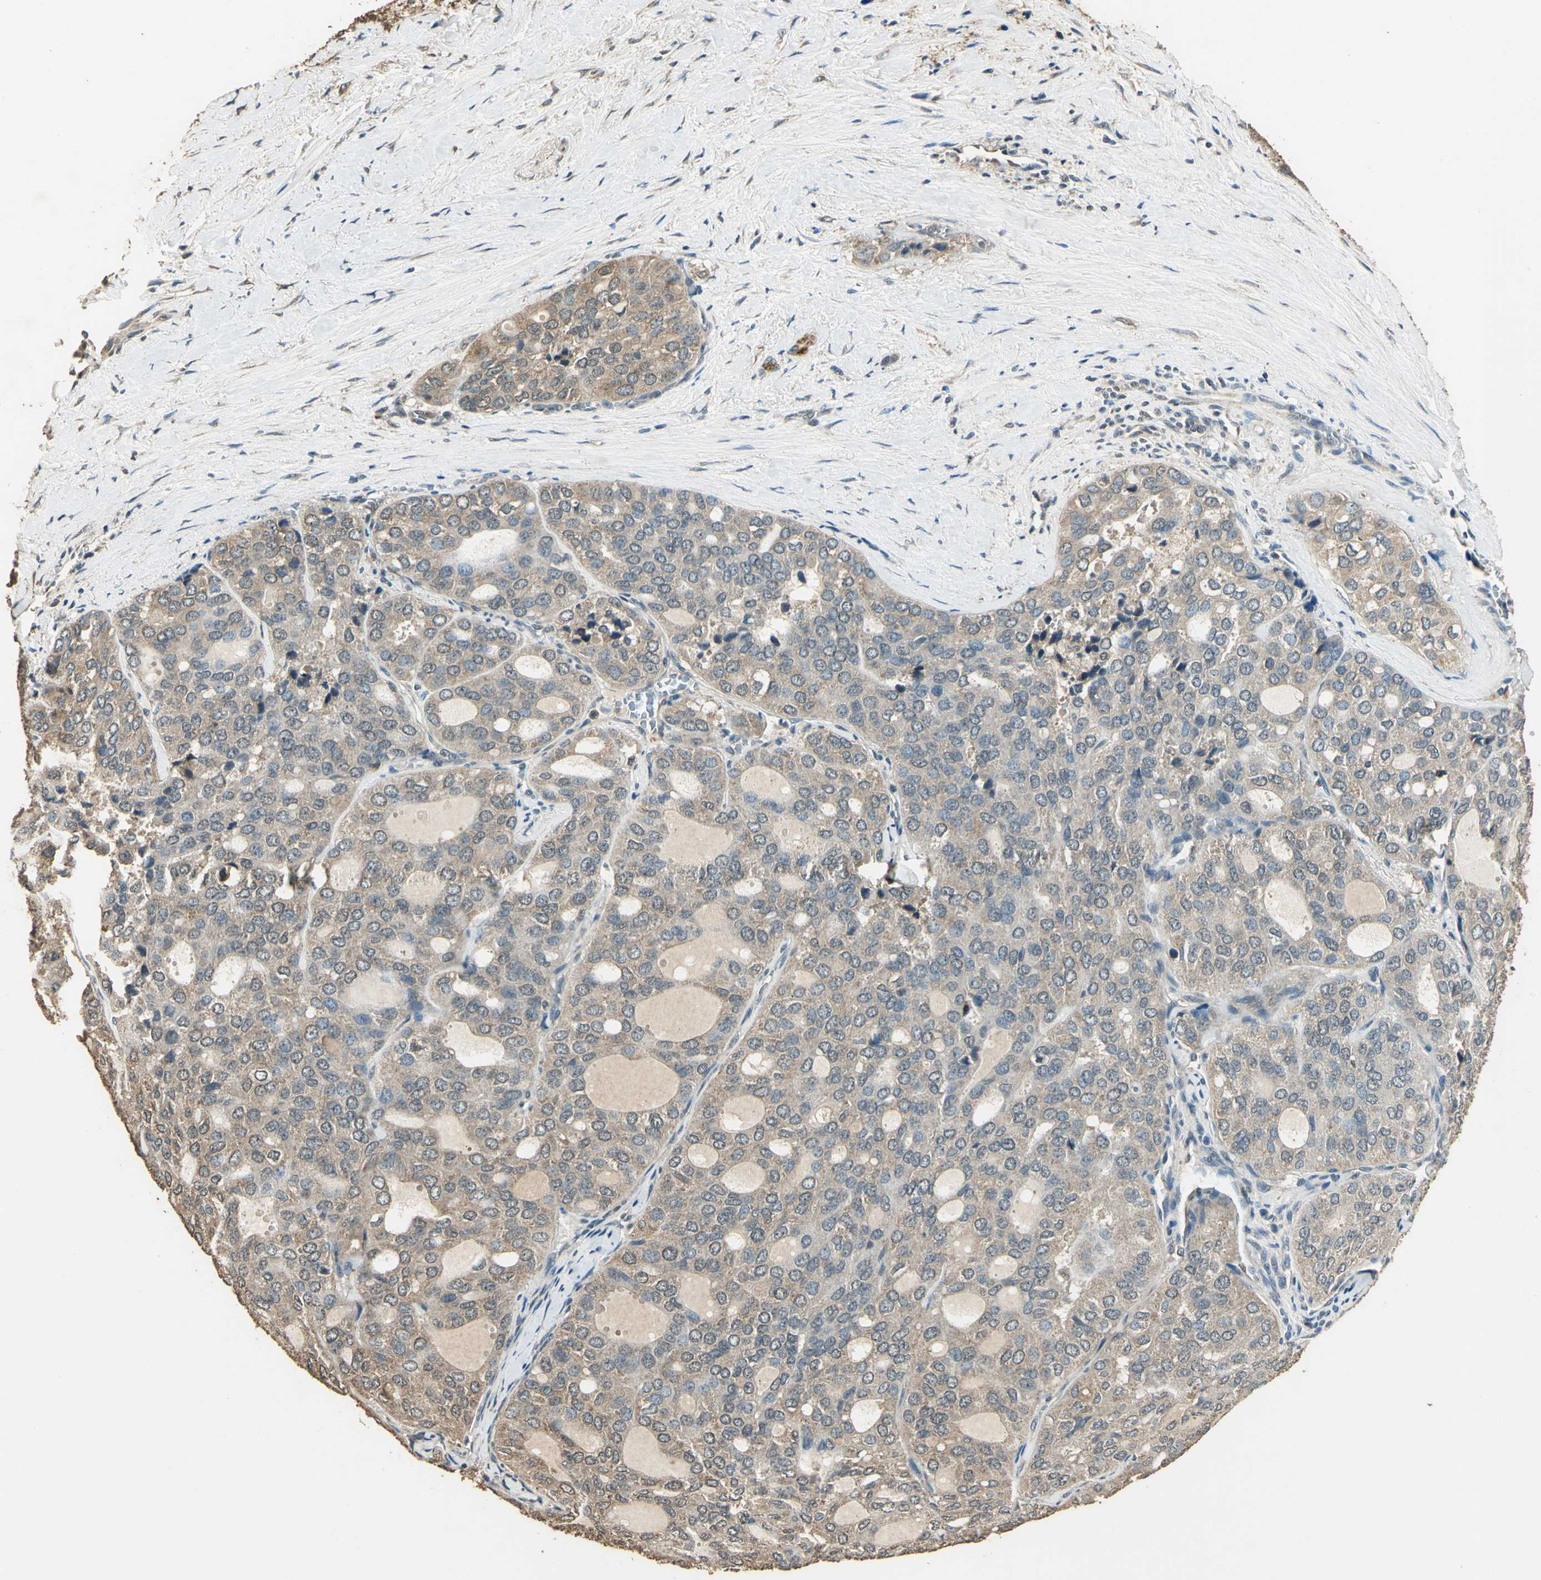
{"staining": {"intensity": "moderate", "quantity": ">75%", "location": "cytoplasmic/membranous"}, "tissue": "thyroid cancer", "cell_type": "Tumor cells", "image_type": "cancer", "snomed": [{"axis": "morphology", "description": "Follicular adenoma carcinoma, NOS"}, {"axis": "topography", "description": "Thyroid gland"}], "caption": "This photomicrograph shows immunohistochemistry staining of human thyroid cancer (follicular adenoma carcinoma), with medium moderate cytoplasmic/membranous staining in about >75% of tumor cells.", "gene": "TMPRSS4", "patient": {"sex": "male", "age": 75}}